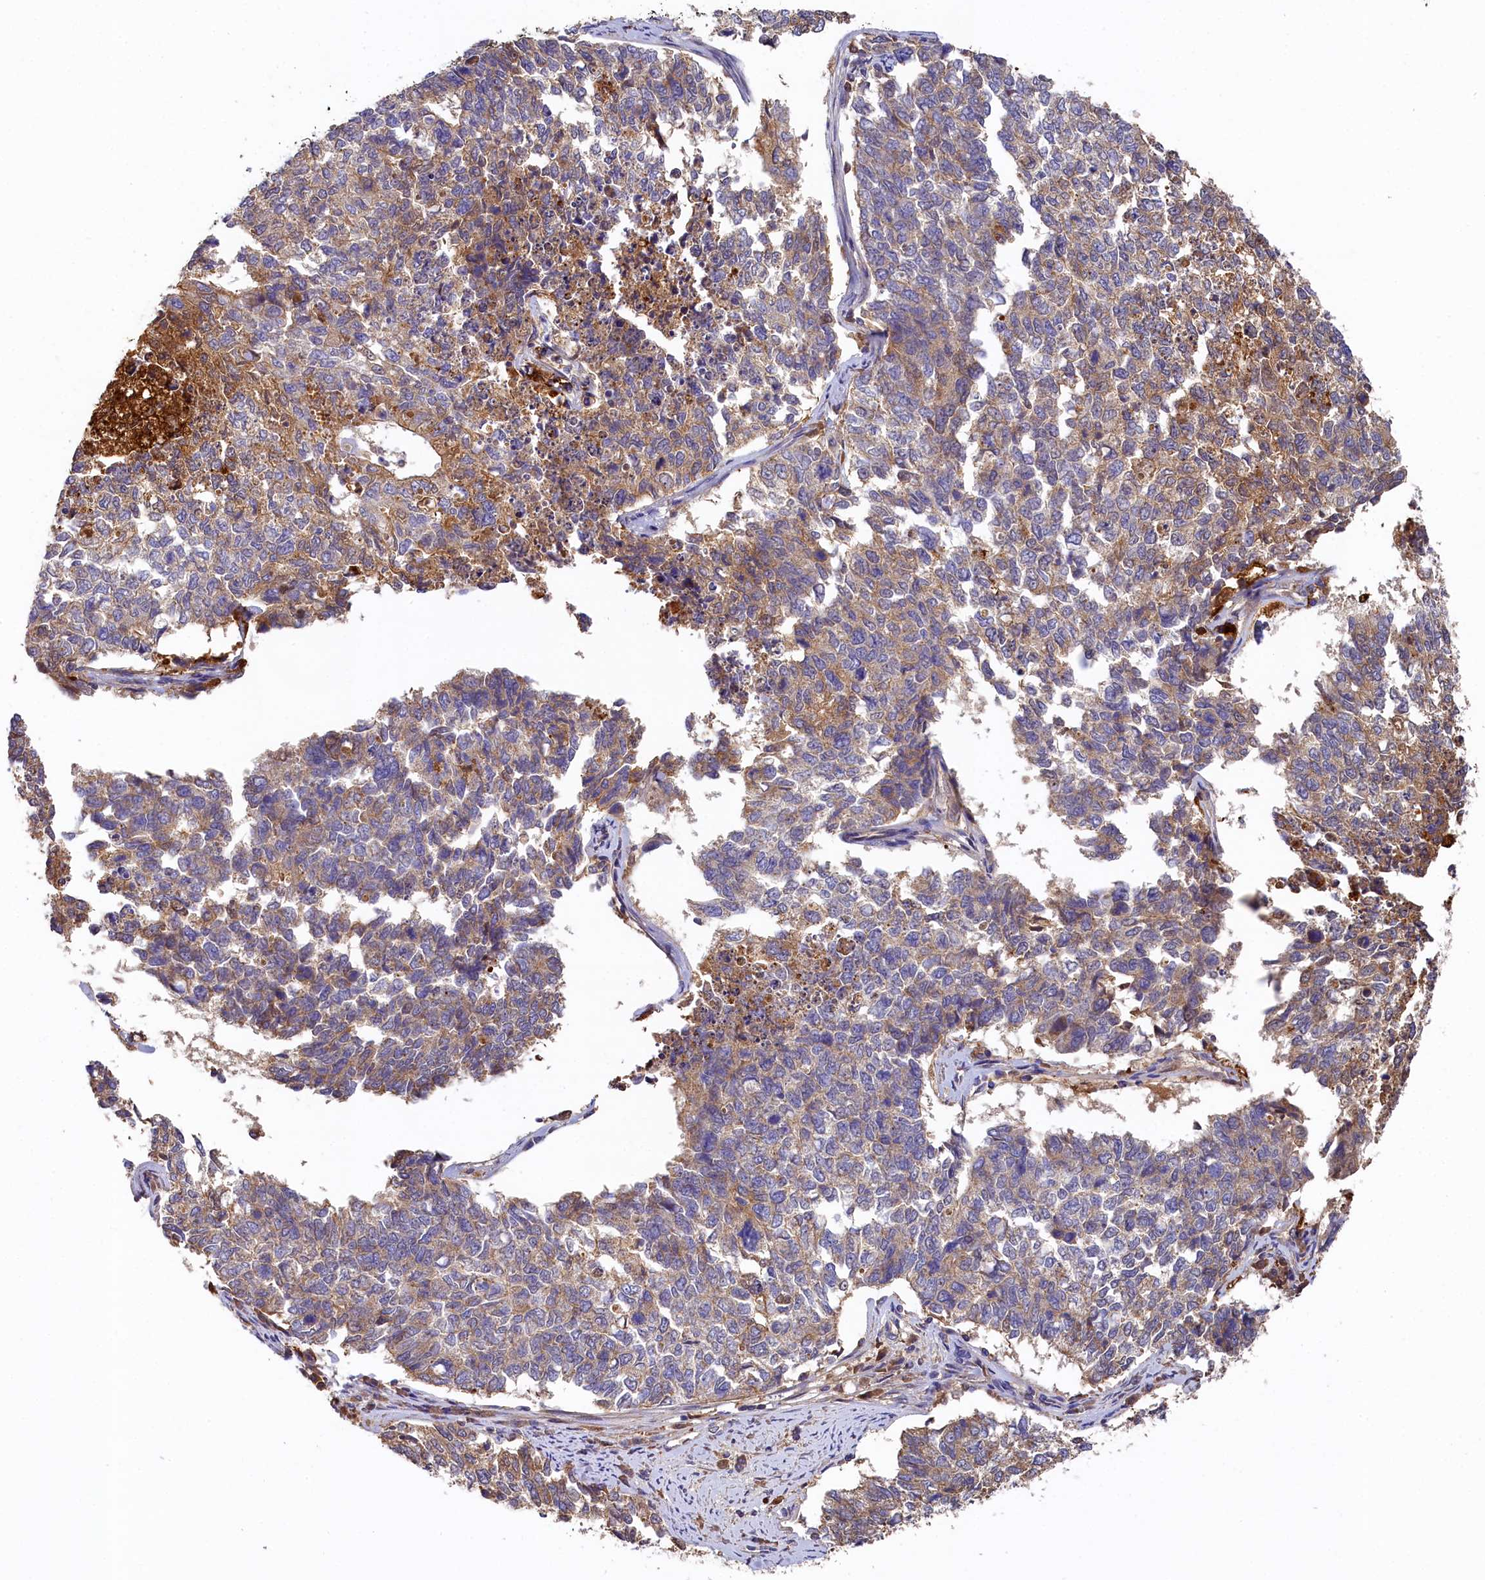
{"staining": {"intensity": "weak", "quantity": "25%-75%", "location": "cytoplasmic/membranous"}, "tissue": "cervical cancer", "cell_type": "Tumor cells", "image_type": "cancer", "snomed": [{"axis": "morphology", "description": "Squamous cell carcinoma, NOS"}, {"axis": "topography", "description": "Cervix"}], "caption": "This histopathology image displays immunohistochemistry staining of human cervical squamous cell carcinoma, with low weak cytoplasmic/membranous positivity in approximately 25%-75% of tumor cells.", "gene": "SEC31B", "patient": {"sex": "female", "age": 63}}